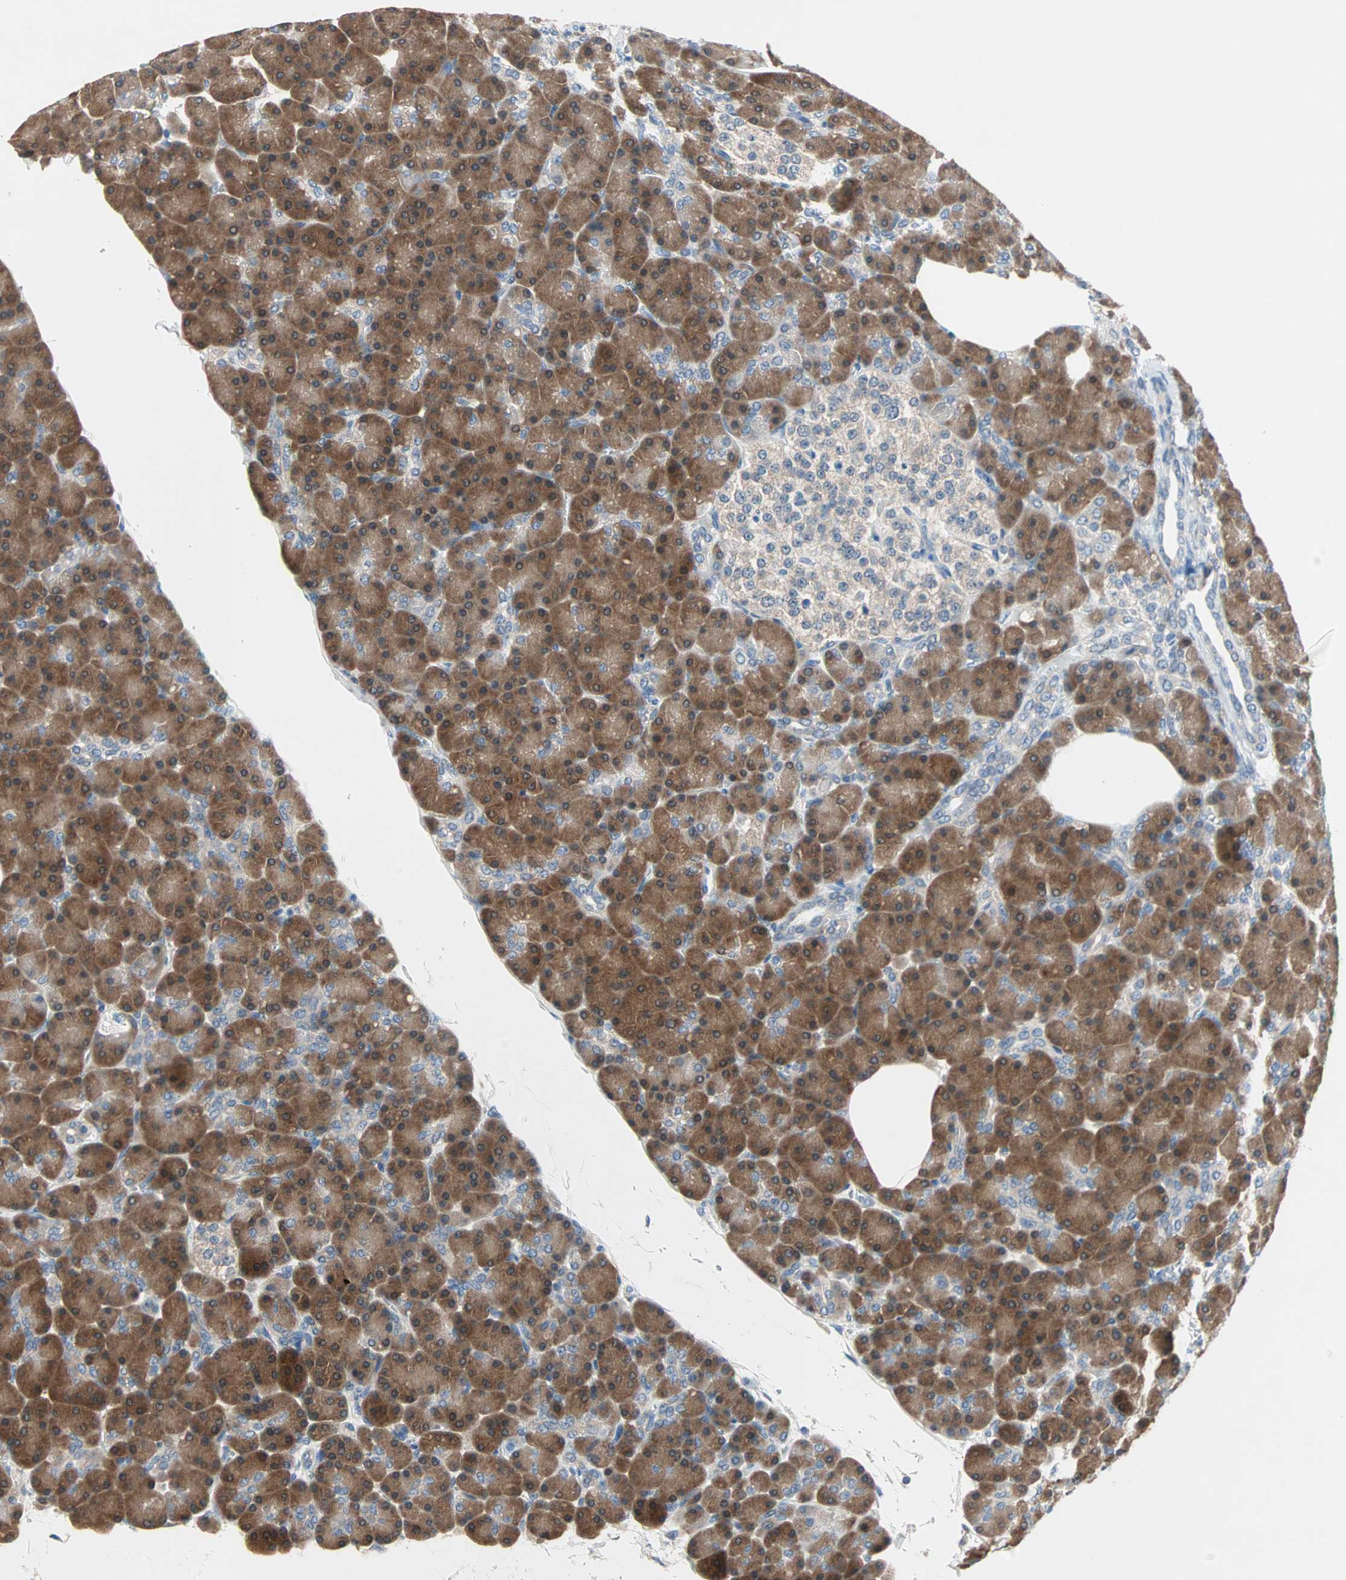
{"staining": {"intensity": "strong", "quantity": ">75%", "location": "cytoplasmic/membranous"}, "tissue": "pancreas", "cell_type": "Exocrine glandular cells", "image_type": "normal", "snomed": [{"axis": "morphology", "description": "Normal tissue, NOS"}, {"axis": "topography", "description": "Pancreas"}], "caption": "Immunohistochemical staining of benign pancreas displays >75% levels of strong cytoplasmic/membranous protein positivity in about >75% of exocrine glandular cells.", "gene": "MPI", "patient": {"sex": "female", "age": 43}}